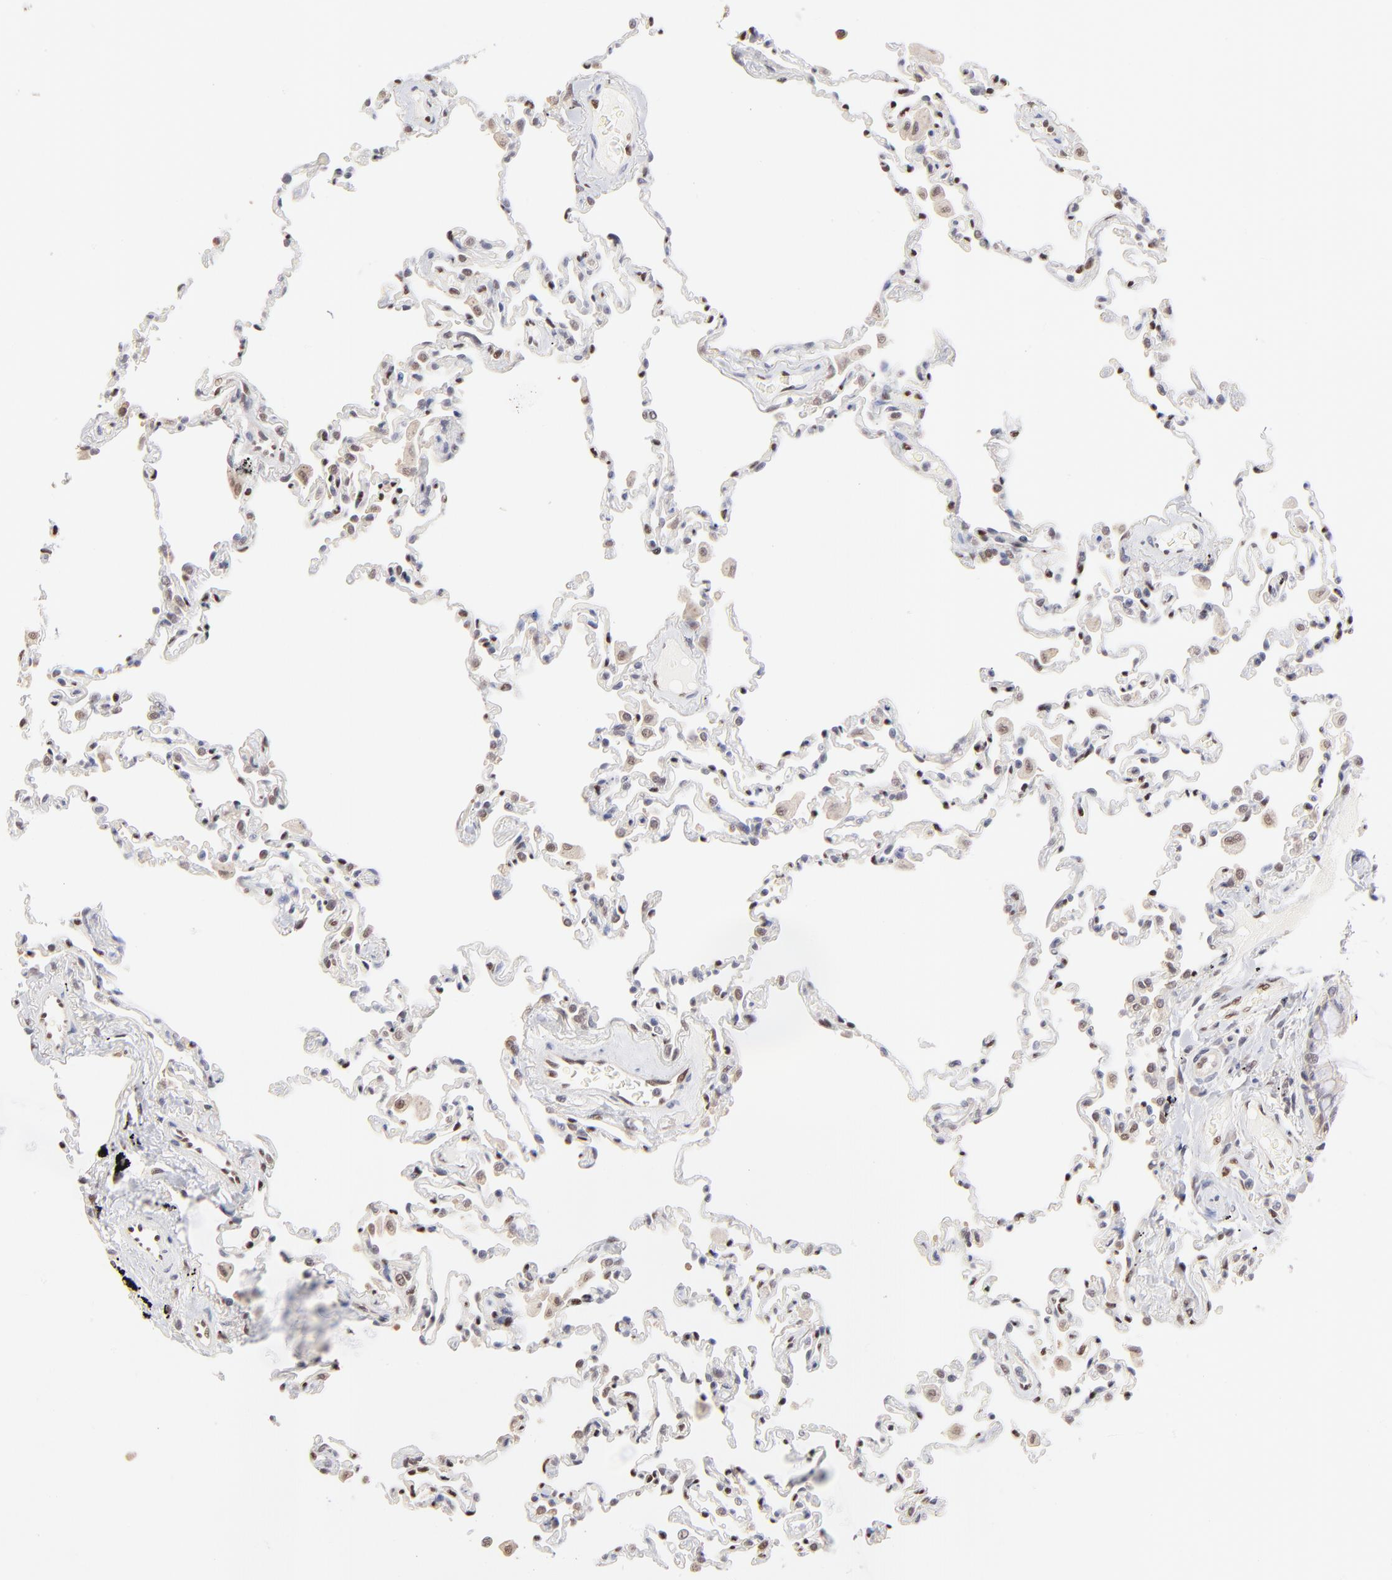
{"staining": {"intensity": "strong", "quantity": ">75%", "location": "nuclear"}, "tissue": "lung", "cell_type": "Alveolar cells", "image_type": "normal", "snomed": [{"axis": "morphology", "description": "Normal tissue, NOS"}, {"axis": "topography", "description": "Lung"}], "caption": "Protein expression by immunohistochemistry (IHC) displays strong nuclear staining in about >75% of alveolar cells in unremarkable lung. Nuclei are stained in blue.", "gene": "STAT3", "patient": {"sex": "male", "age": 59}}